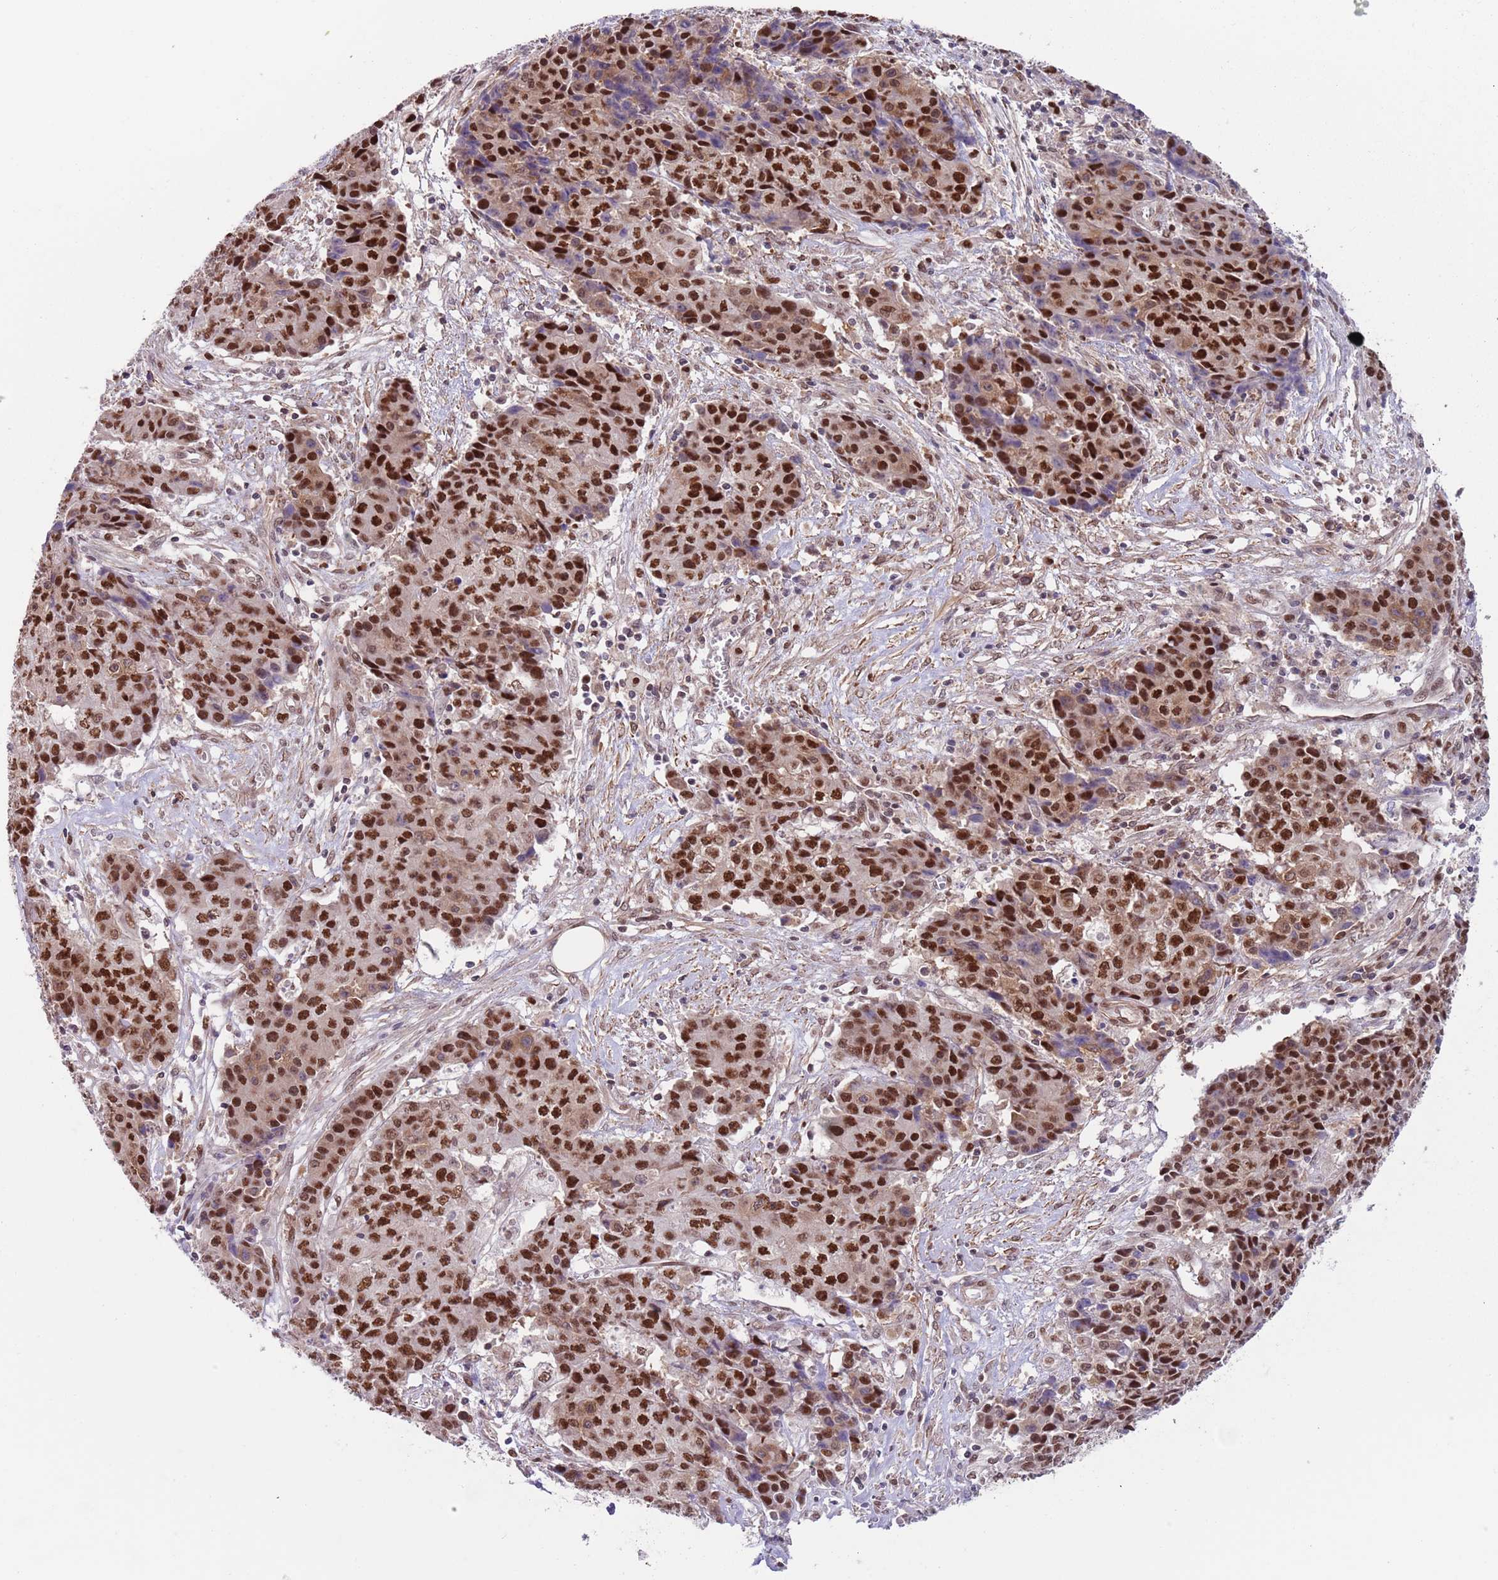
{"staining": {"intensity": "strong", "quantity": ">75%", "location": "nuclear"}, "tissue": "ovarian cancer", "cell_type": "Tumor cells", "image_type": "cancer", "snomed": [{"axis": "morphology", "description": "Carcinoma, endometroid"}, {"axis": "topography", "description": "Ovary"}], "caption": "Endometroid carcinoma (ovarian) stained for a protein (brown) exhibits strong nuclear positive positivity in about >75% of tumor cells.", "gene": "RMND5B", "patient": {"sex": "female", "age": 42}}